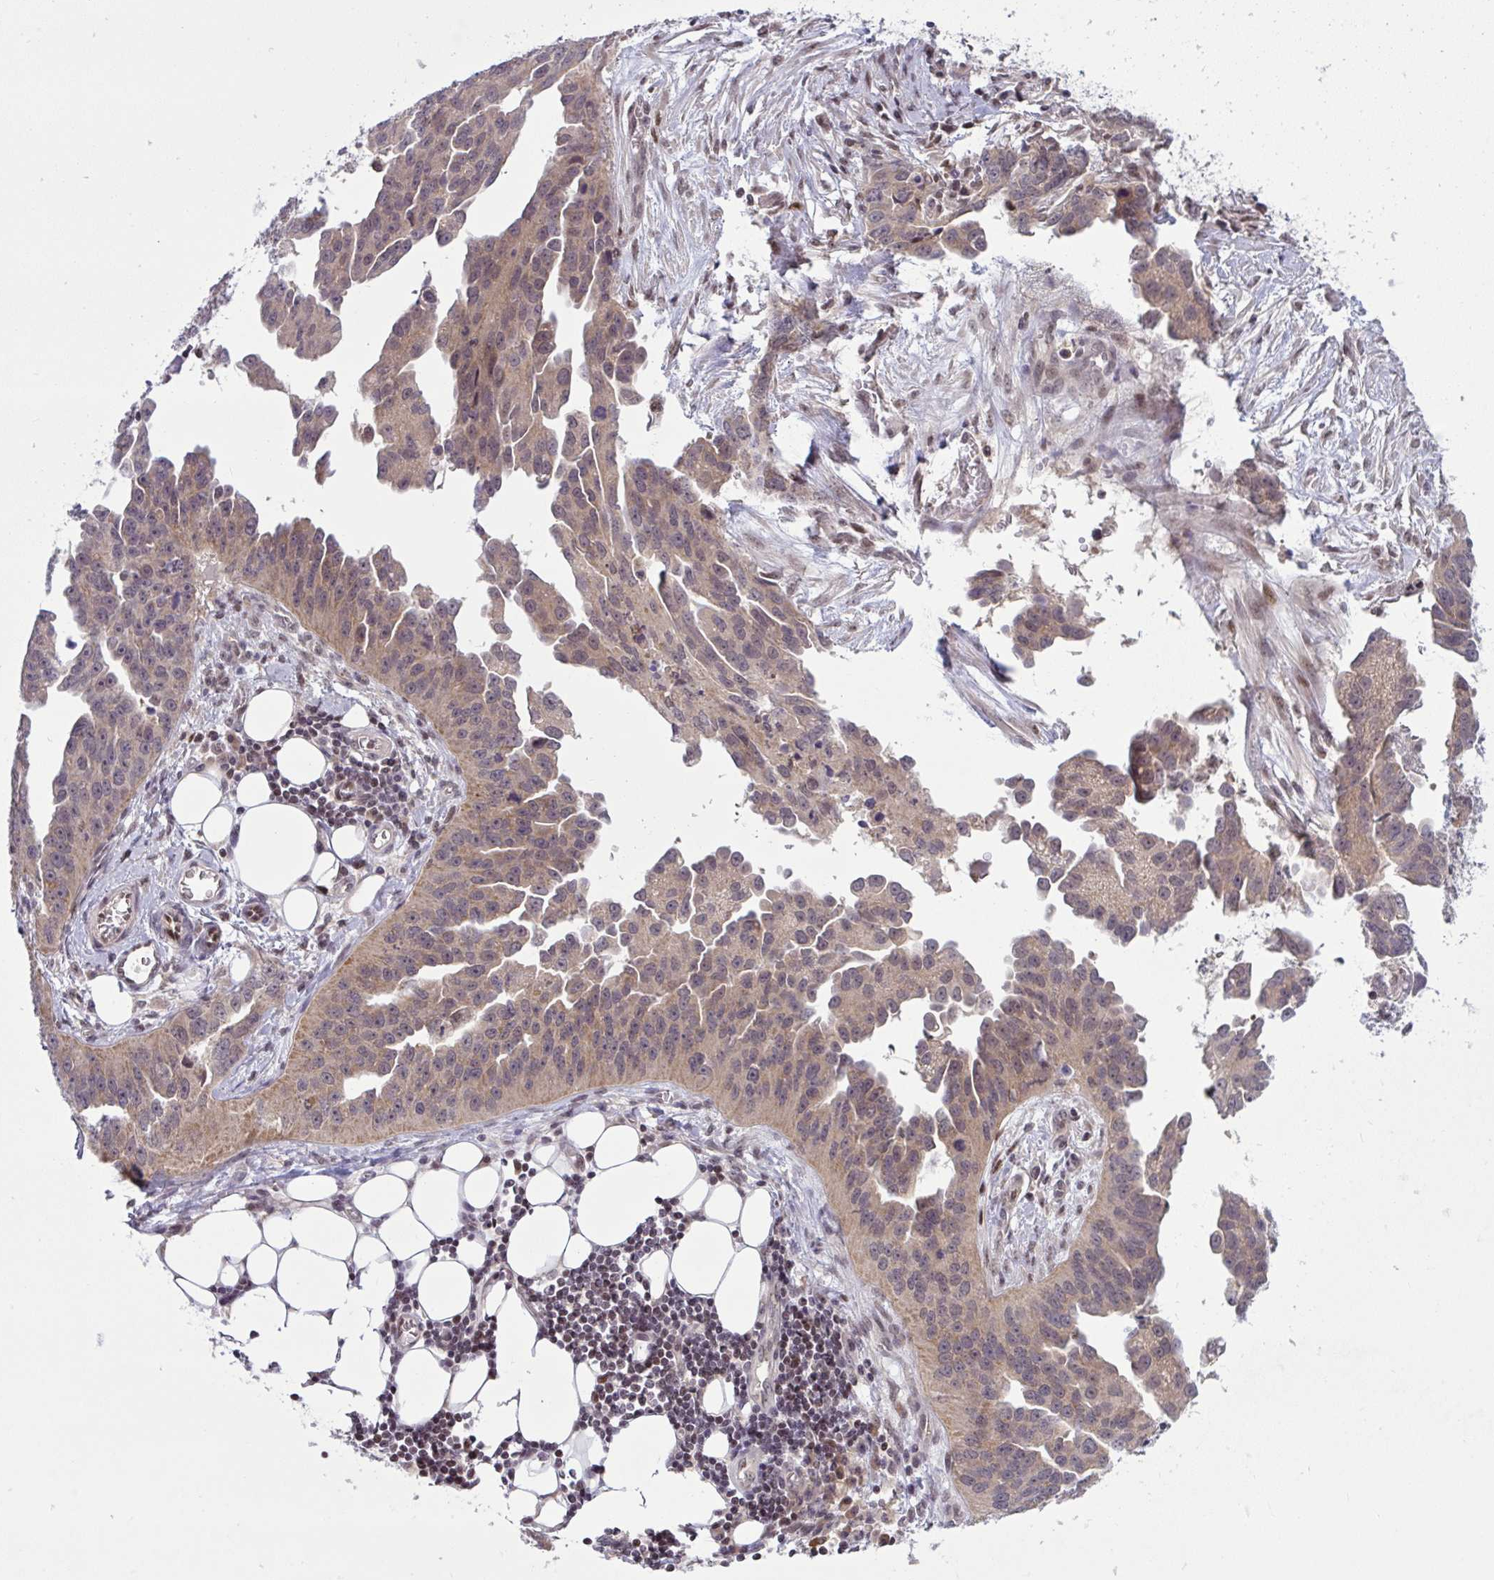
{"staining": {"intensity": "moderate", "quantity": ">75%", "location": "cytoplasmic/membranous"}, "tissue": "ovarian cancer", "cell_type": "Tumor cells", "image_type": "cancer", "snomed": [{"axis": "morphology", "description": "Cystadenocarcinoma, serous, NOS"}, {"axis": "topography", "description": "Ovary"}], "caption": "Human ovarian serous cystadenocarcinoma stained with a brown dye displays moderate cytoplasmic/membranous positive expression in about >75% of tumor cells.", "gene": "KLF2", "patient": {"sex": "female", "age": 75}}